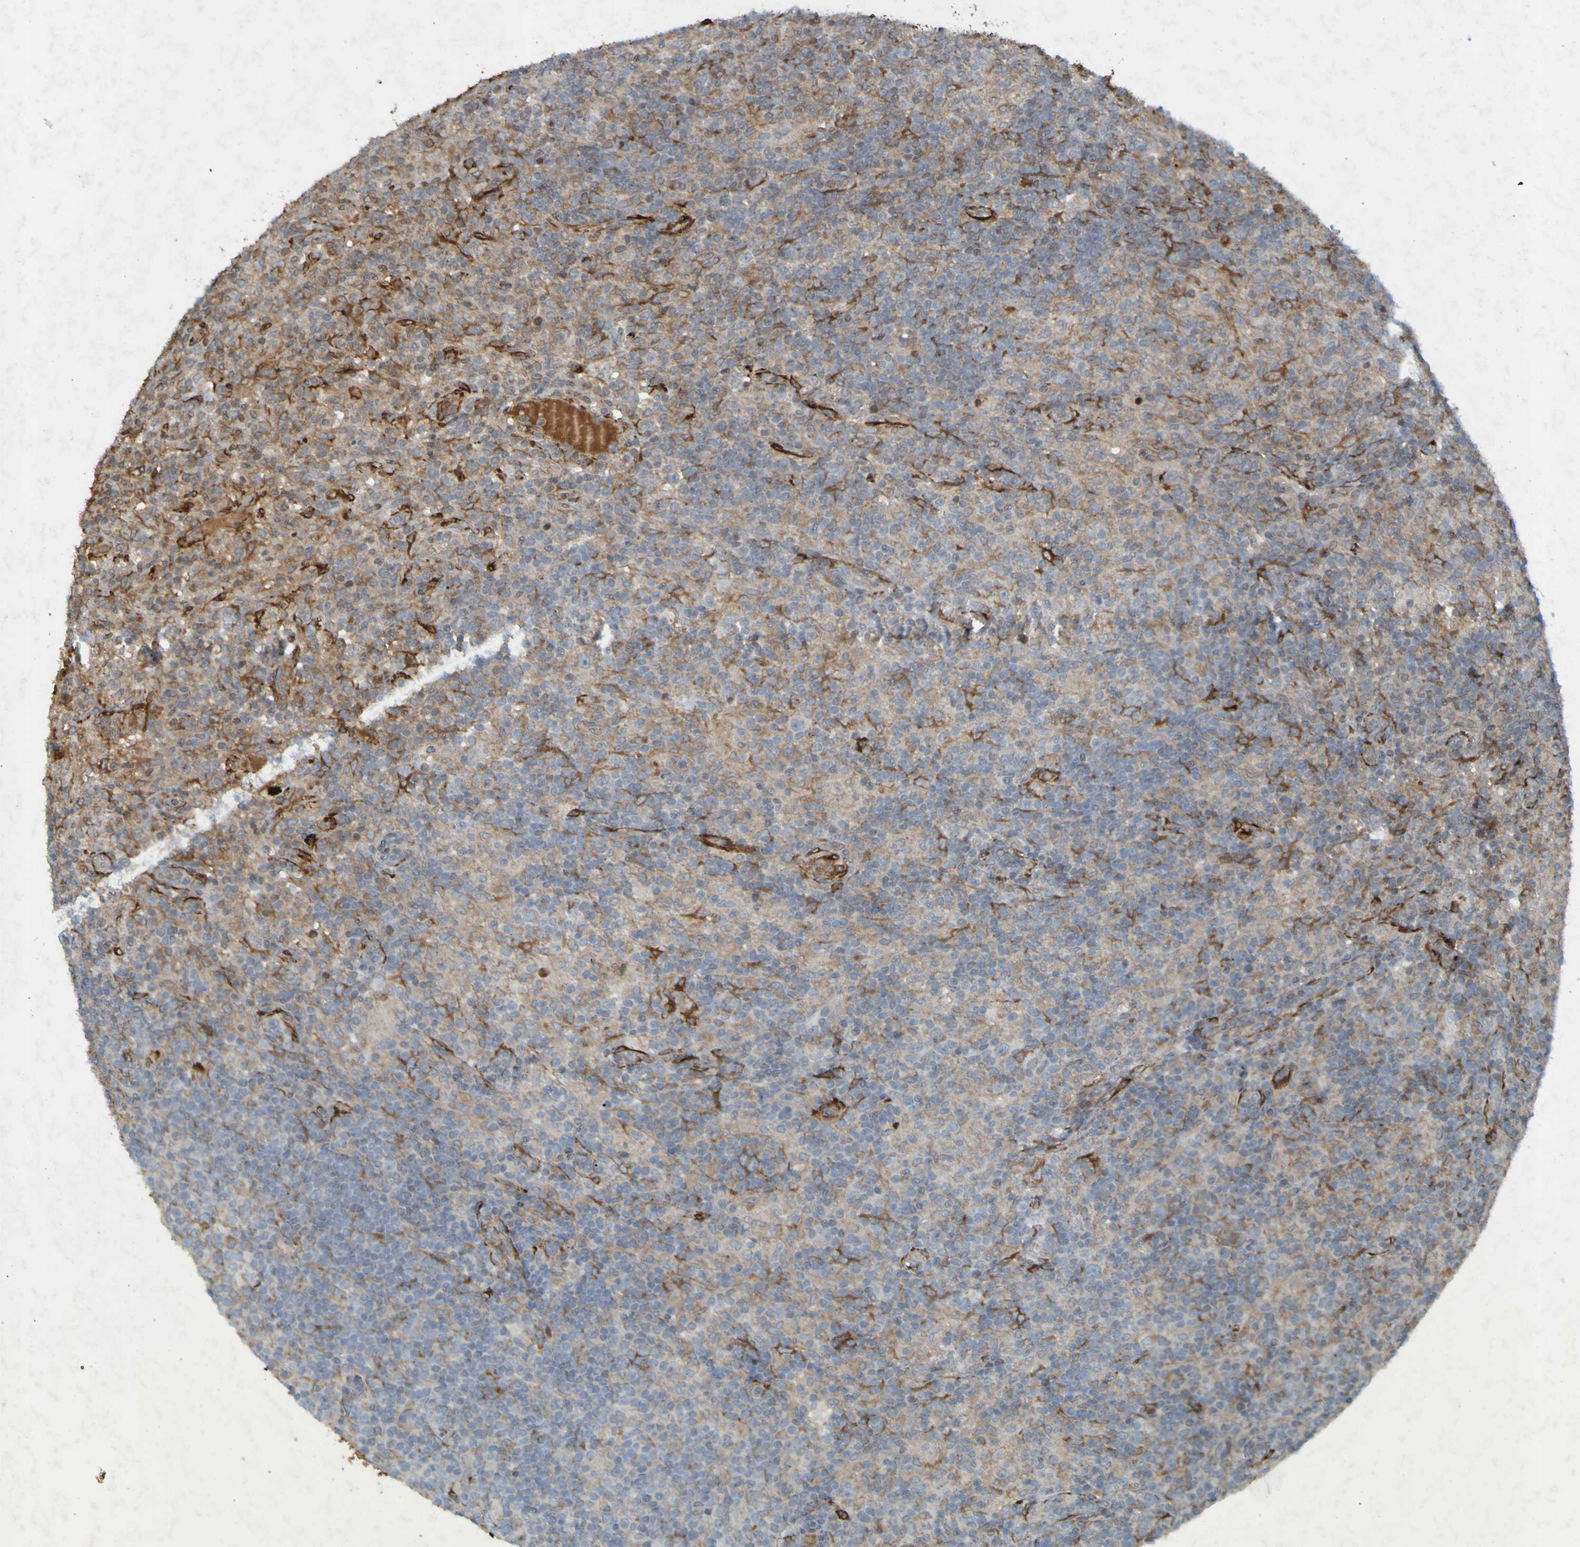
{"staining": {"intensity": "negative", "quantity": "none", "location": "none"}, "tissue": "lymphoma", "cell_type": "Tumor cells", "image_type": "cancer", "snomed": [{"axis": "morphology", "description": "Hodgkin's disease, NOS"}, {"axis": "topography", "description": "Lymph node"}], "caption": "Immunohistochemical staining of Hodgkin's disease exhibits no significant positivity in tumor cells. The staining is performed using DAB brown chromogen with nuclei counter-stained in using hematoxylin.", "gene": "GUCY1A1", "patient": {"sex": "male", "age": 70}}